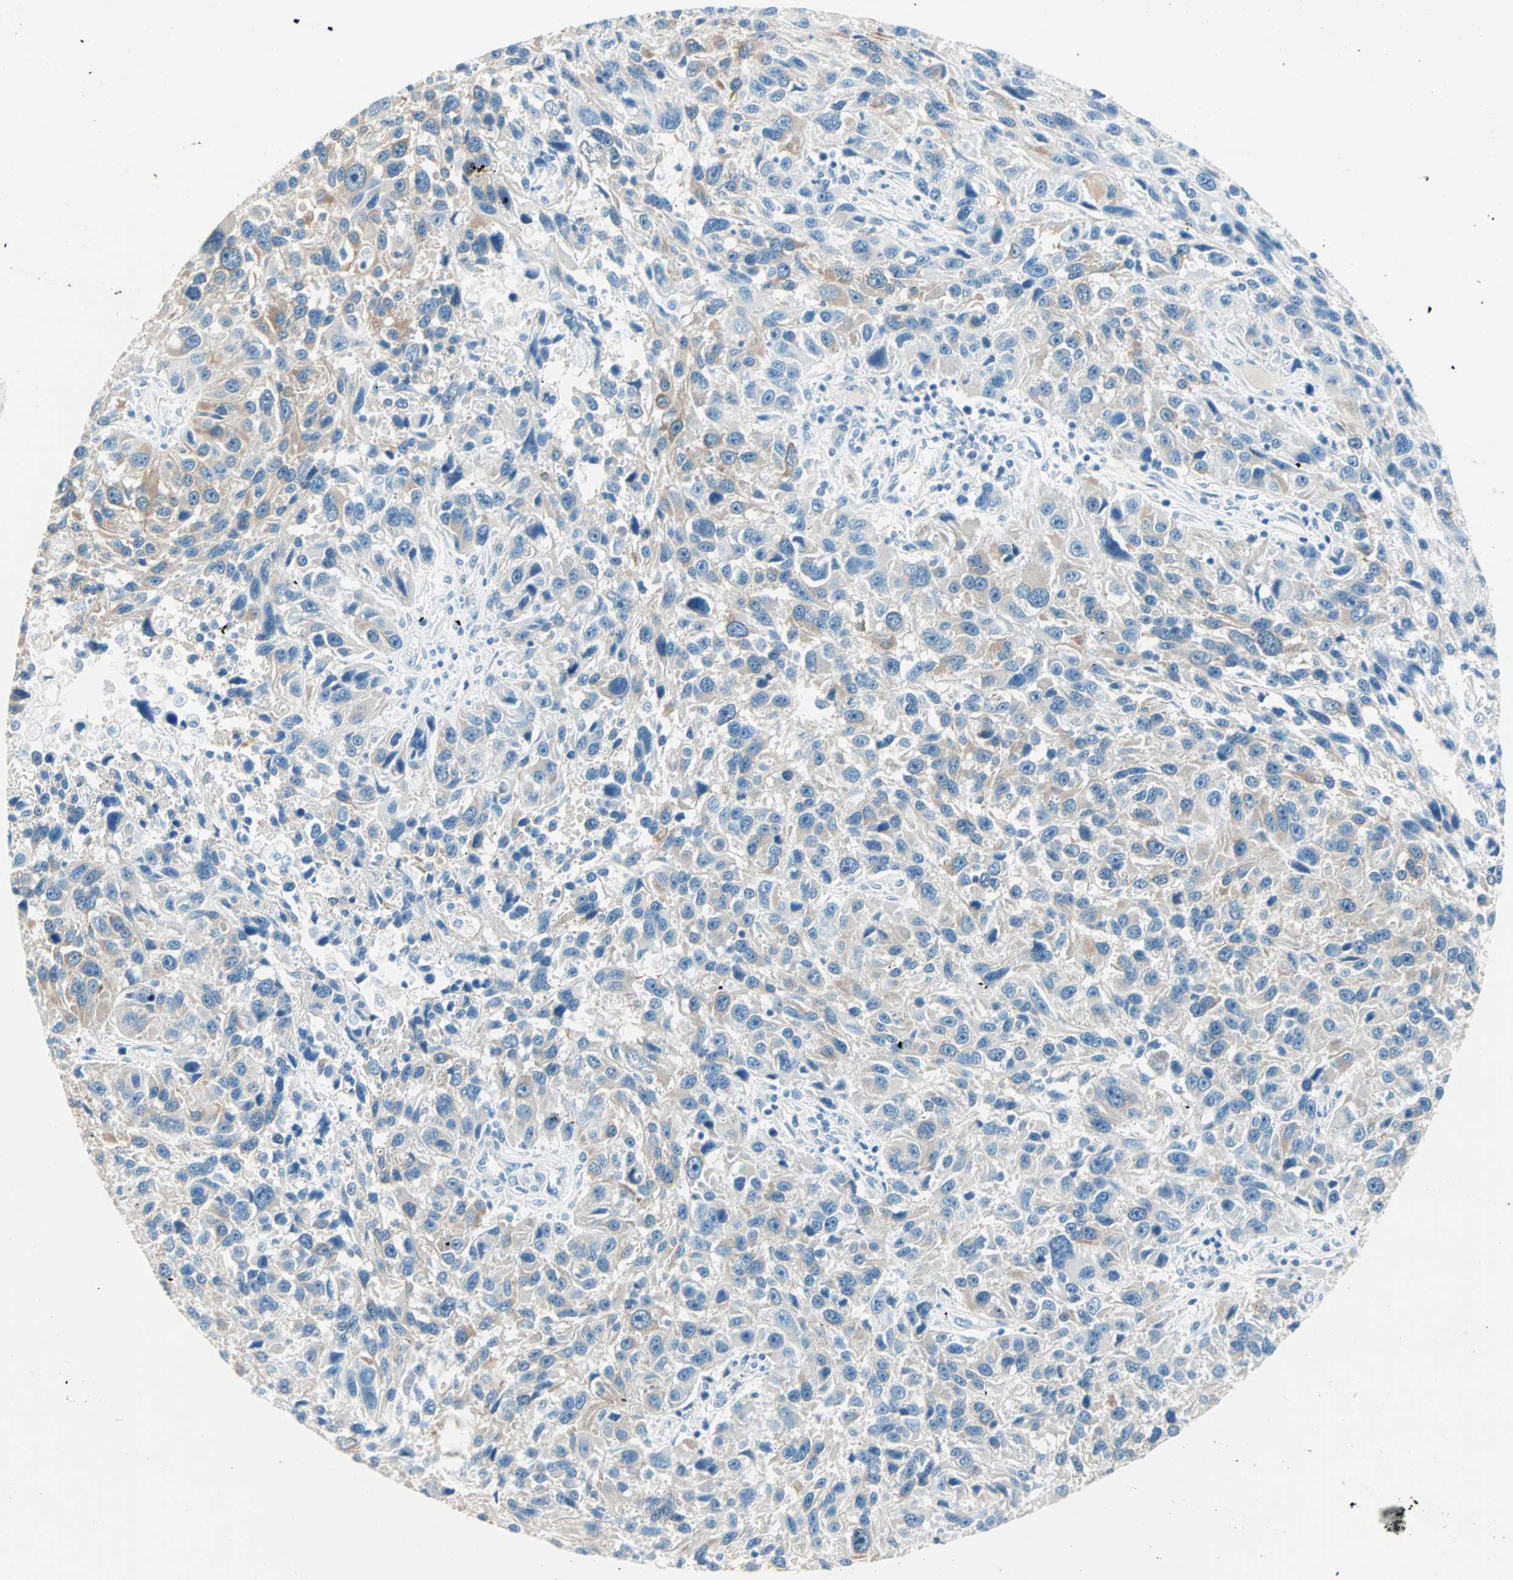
{"staining": {"intensity": "weak", "quantity": "<25%", "location": "cytoplasmic/membranous"}, "tissue": "melanoma", "cell_type": "Tumor cells", "image_type": "cancer", "snomed": [{"axis": "morphology", "description": "Malignant melanoma, NOS"}, {"axis": "topography", "description": "Skin"}], "caption": "Photomicrograph shows no significant protein expression in tumor cells of malignant melanoma.", "gene": "ATF6", "patient": {"sex": "male", "age": 53}}